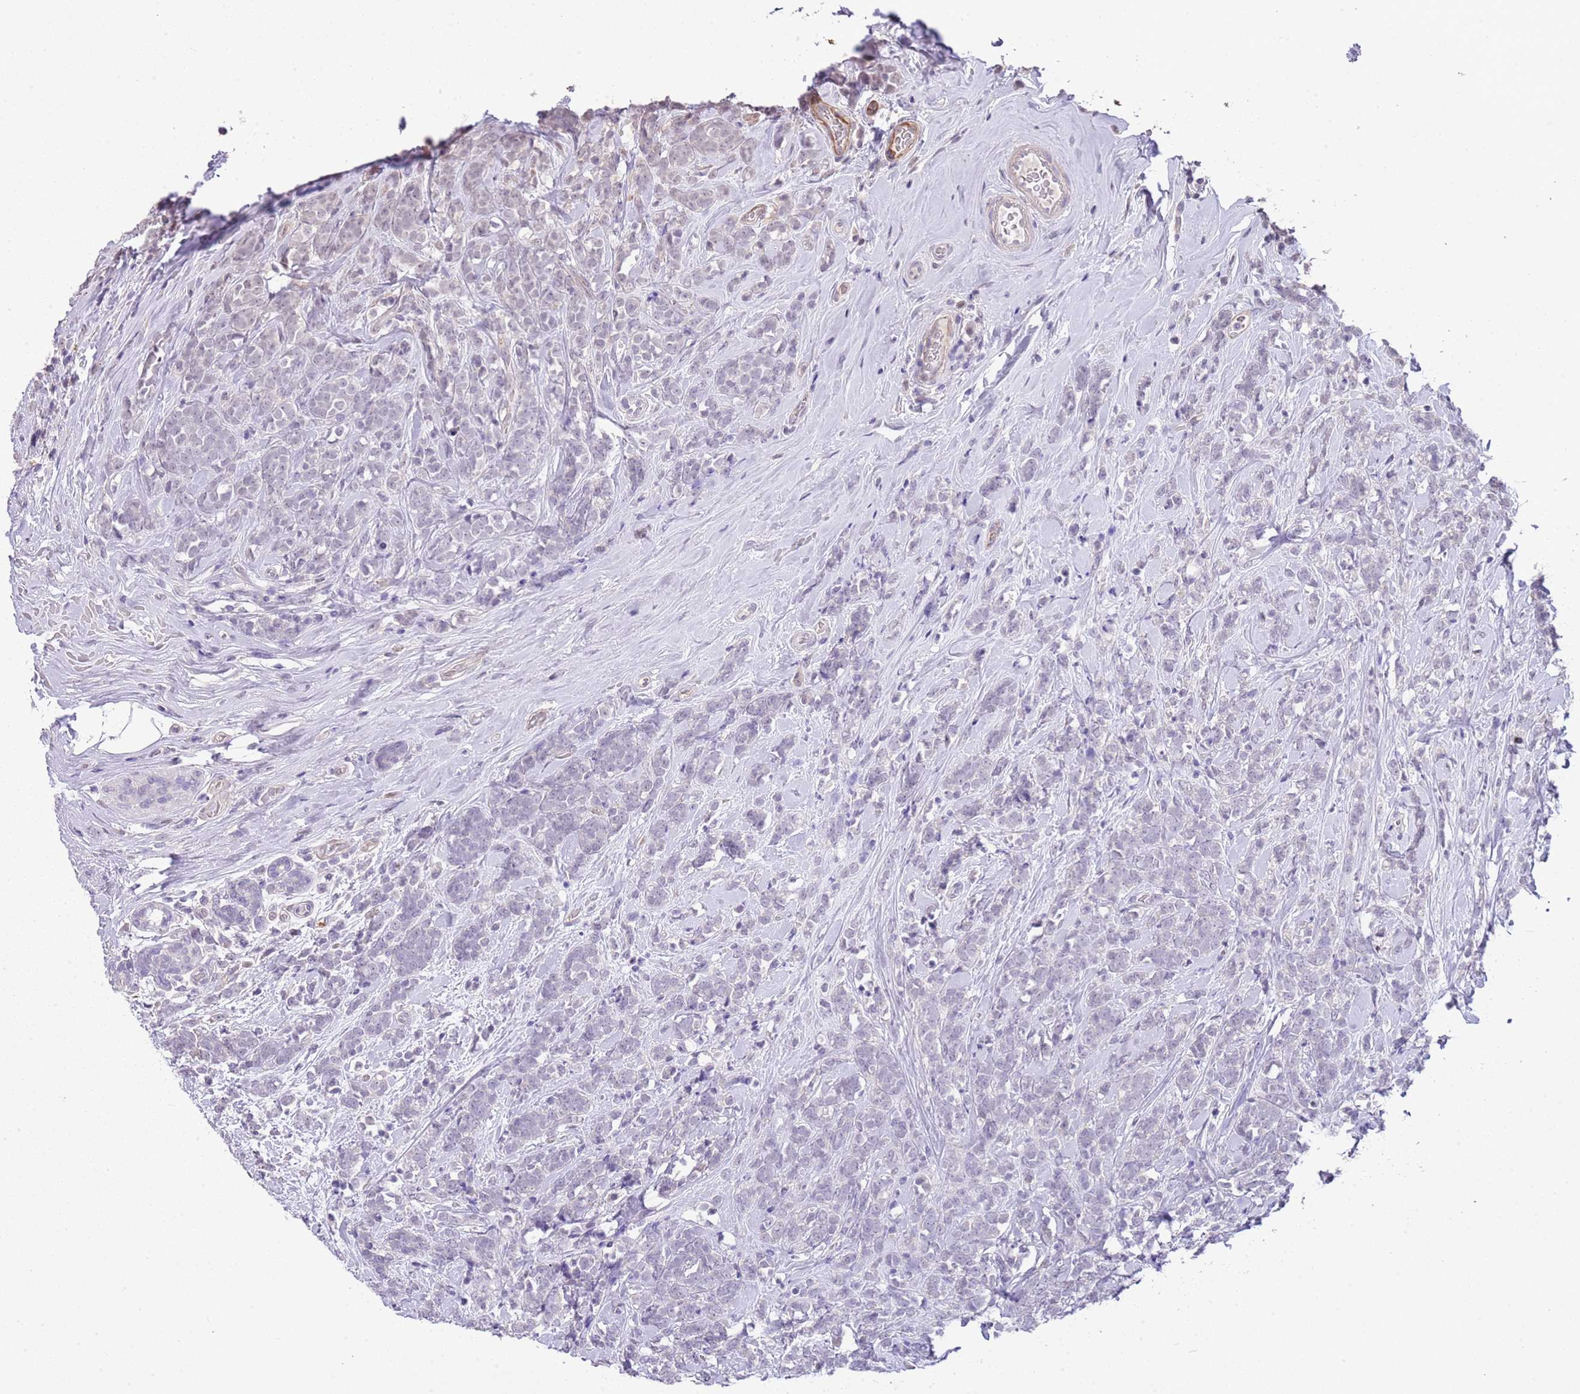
{"staining": {"intensity": "negative", "quantity": "none", "location": "none"}, "tissue": "breast cancer", "cell_type": "Tumor cells", "image_type": "cancer", "snomed": [{"axis": "morphology", "description": "Lobular carcinoma"}, {"axis": "topography", "description": "Breast"}], "caption": "Photomicrograph shows no significant protein positivity in tumor cells of breast cancer (lobular carcinoma).", "gene": "MIDN", "patient": {"sex": "female", "age": 58}}